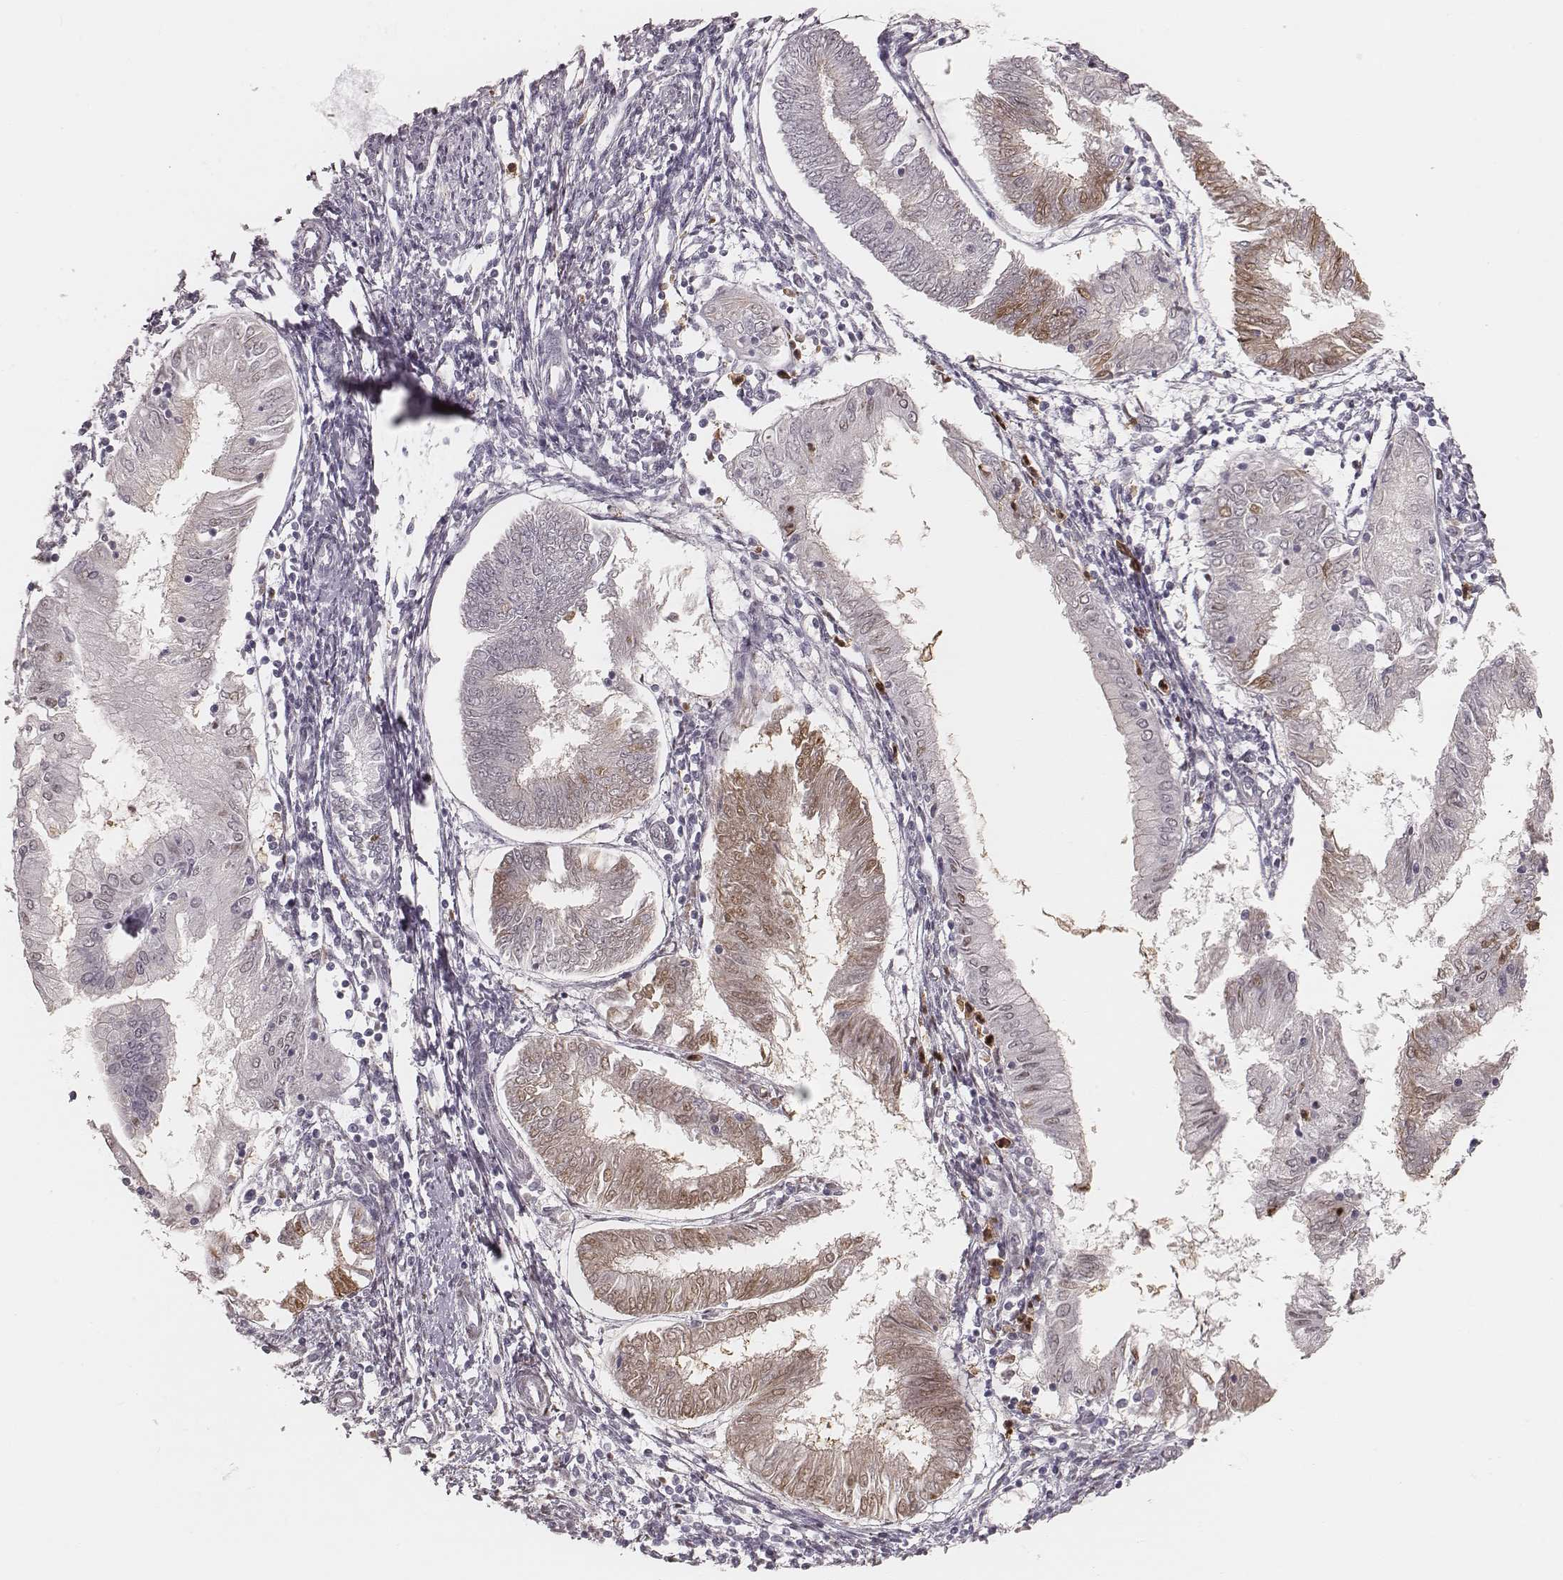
{"staining": {"intensity": "weak", "quantity": "25%-75%", "location": "cytoplasmic/membranous,nuclear"}, "tissue": "endometrial cancer", "cell_type": "Tumor cells", "image_type": "cancer", "snomed": [{"axis": "morphology", "description": "Adenocarcinoma, NOS"}, {"axis": "topography", "description": "Endometrium"}], "caption": "Immunohistochemistry of adenocarcinoma (endometrial) reveals low levels of weak cytoplasmic/membranous and nuclear positivity in about 25%-75% of tumor cells. Immunohistochemistry stains the protein in brown and the nuclei are stained blue.", "gene": "KITLG", "patient": {"sex": "female", "age": 68}}